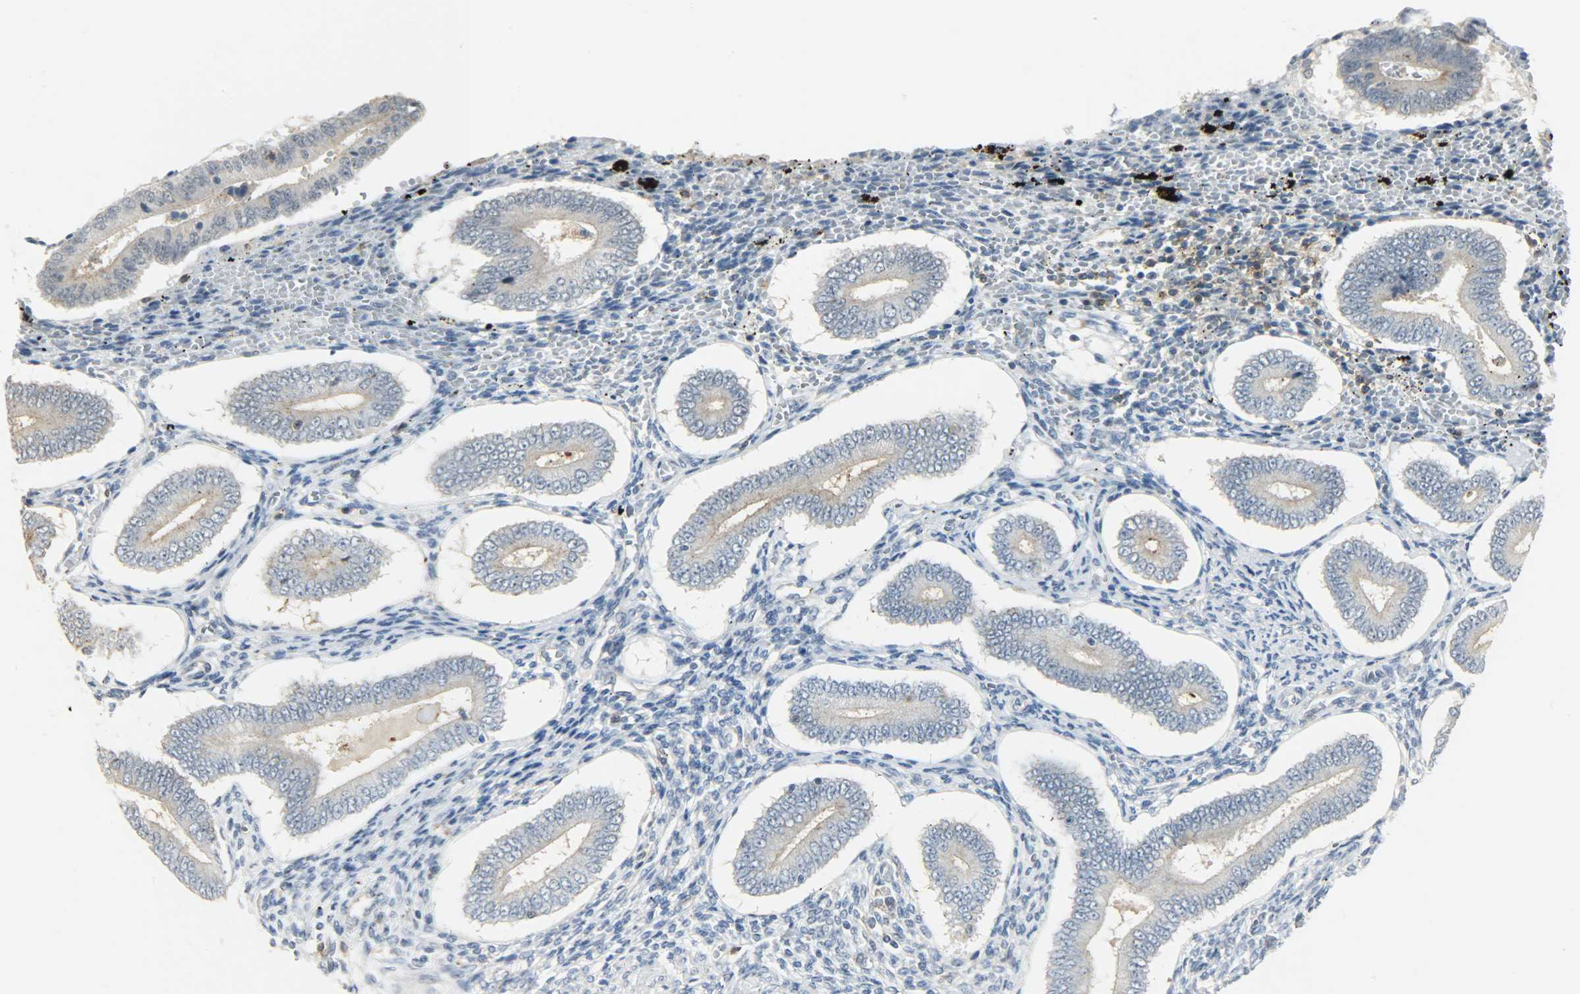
{"staining": {"intensity": "negative", "quantity": "none", "location": "none"}, "tissue": "endometrium", "cell_type": "Cells in endometrial stroma", "image_type": "normal", "snomed": [{"axis": "morphology", "description": "Normal tissue, NOS"}, {"axis": "topography", "description": "Endometrium"}], "caption": "High magnification brightfield microscopy of normal endometrium stained with DAB (3,3'-diaminobenzidine) (brown) and counterstained with hematoxylin (blue): cells in endometrial stroma show no significant expression. (Immunohistochemistry (ihc), brightfield microscopy, high magnification).", "gene": "CD4", "patient": {"sex": "female", "age": 42}}